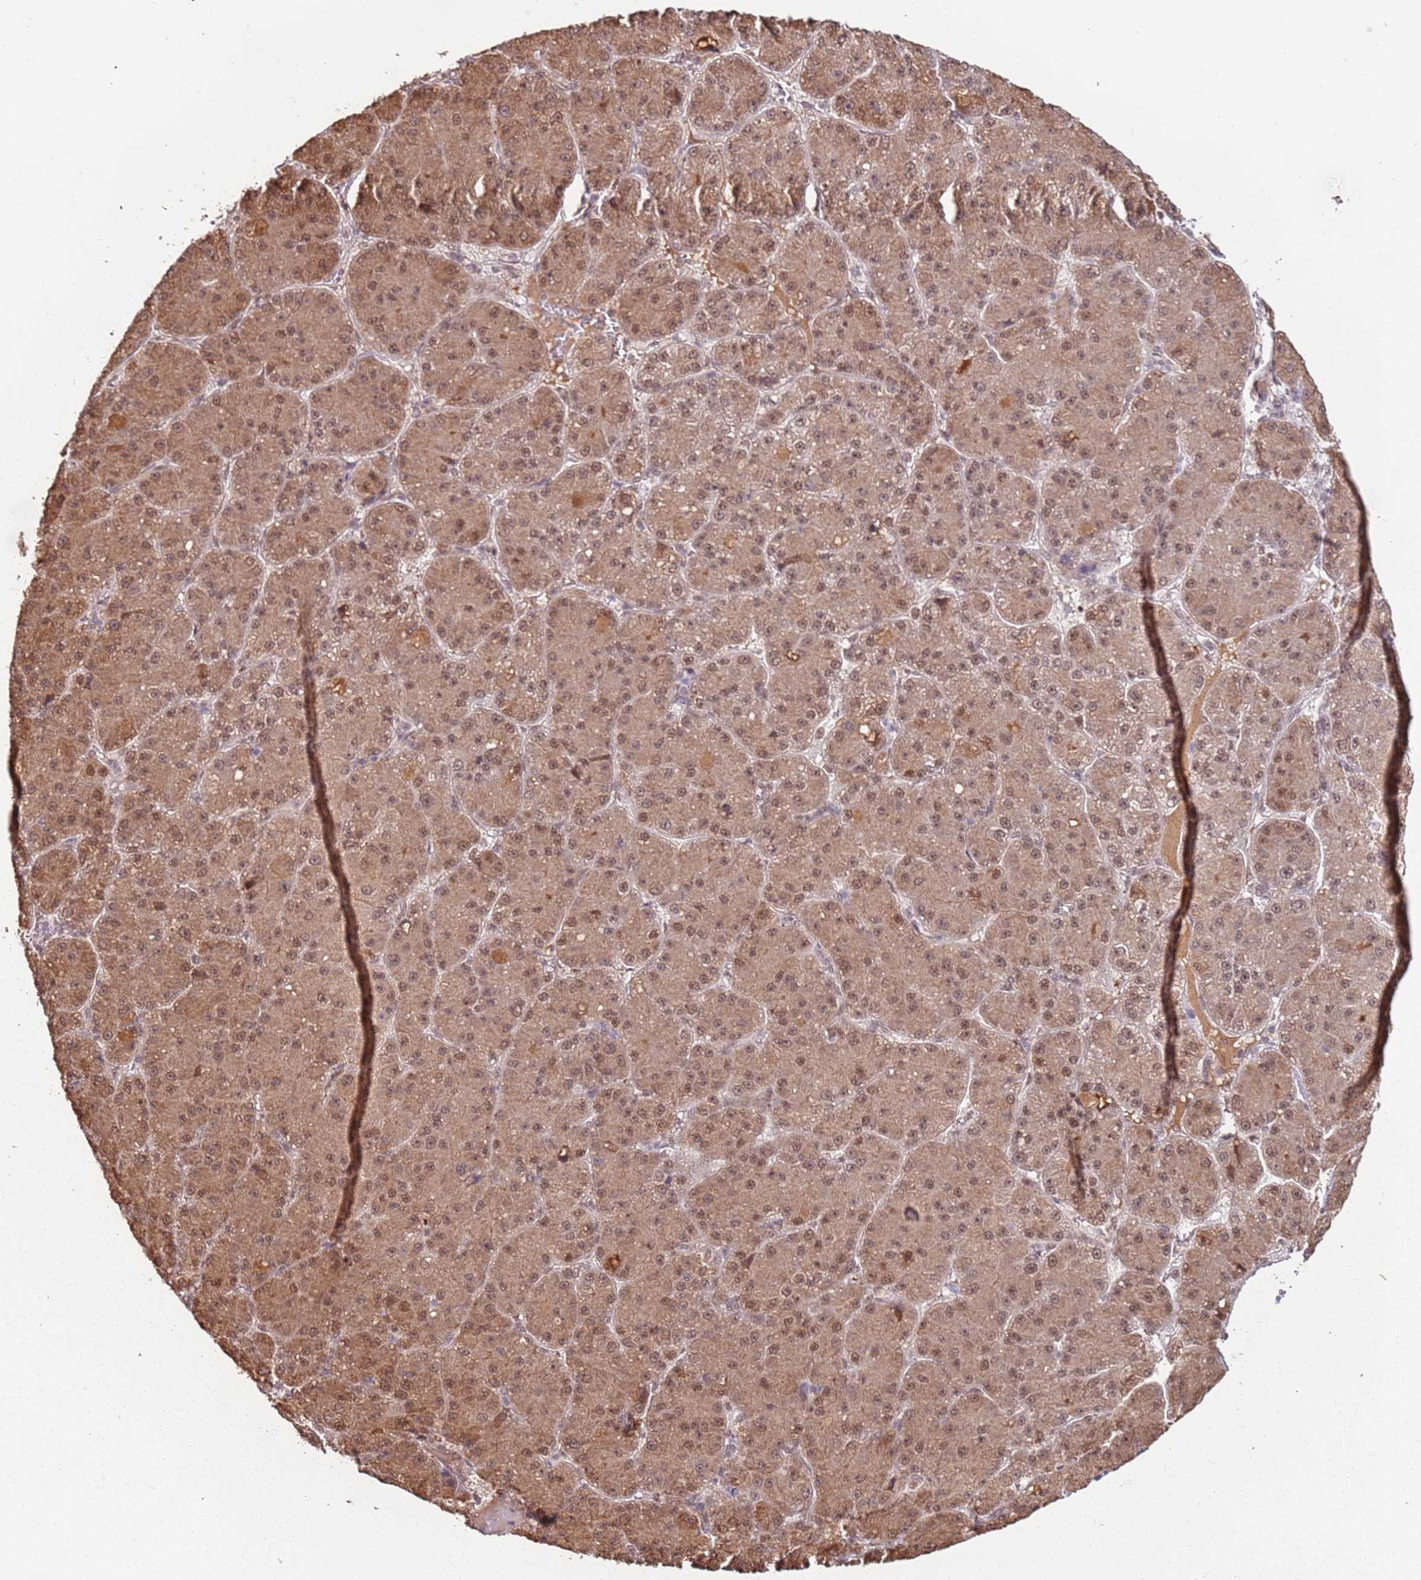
{"staining": {"intensity": "moderate", "quantity": ">75%", "location": "cytoplasmic/membranous,nuclear"}, "tissue": "liver cancer", "cell_type": "Tumor cells", "image_type": "cancer", "snomed": [{"axis": "morphology", "description": "Carcinoma, Hepatocellular, NOS"}, {"axis": "topography", "description": "Liver"}], "caption": "Hepatocellular carcinoma (liver) stained with DAB immunohistochemistry displays medium levels of moderate cytoplasmic/membranous and nuclear positivity in about >75% of tumor cells.", "gene": "POLR3H", "patient": {"sex": "male", "age": 67}}